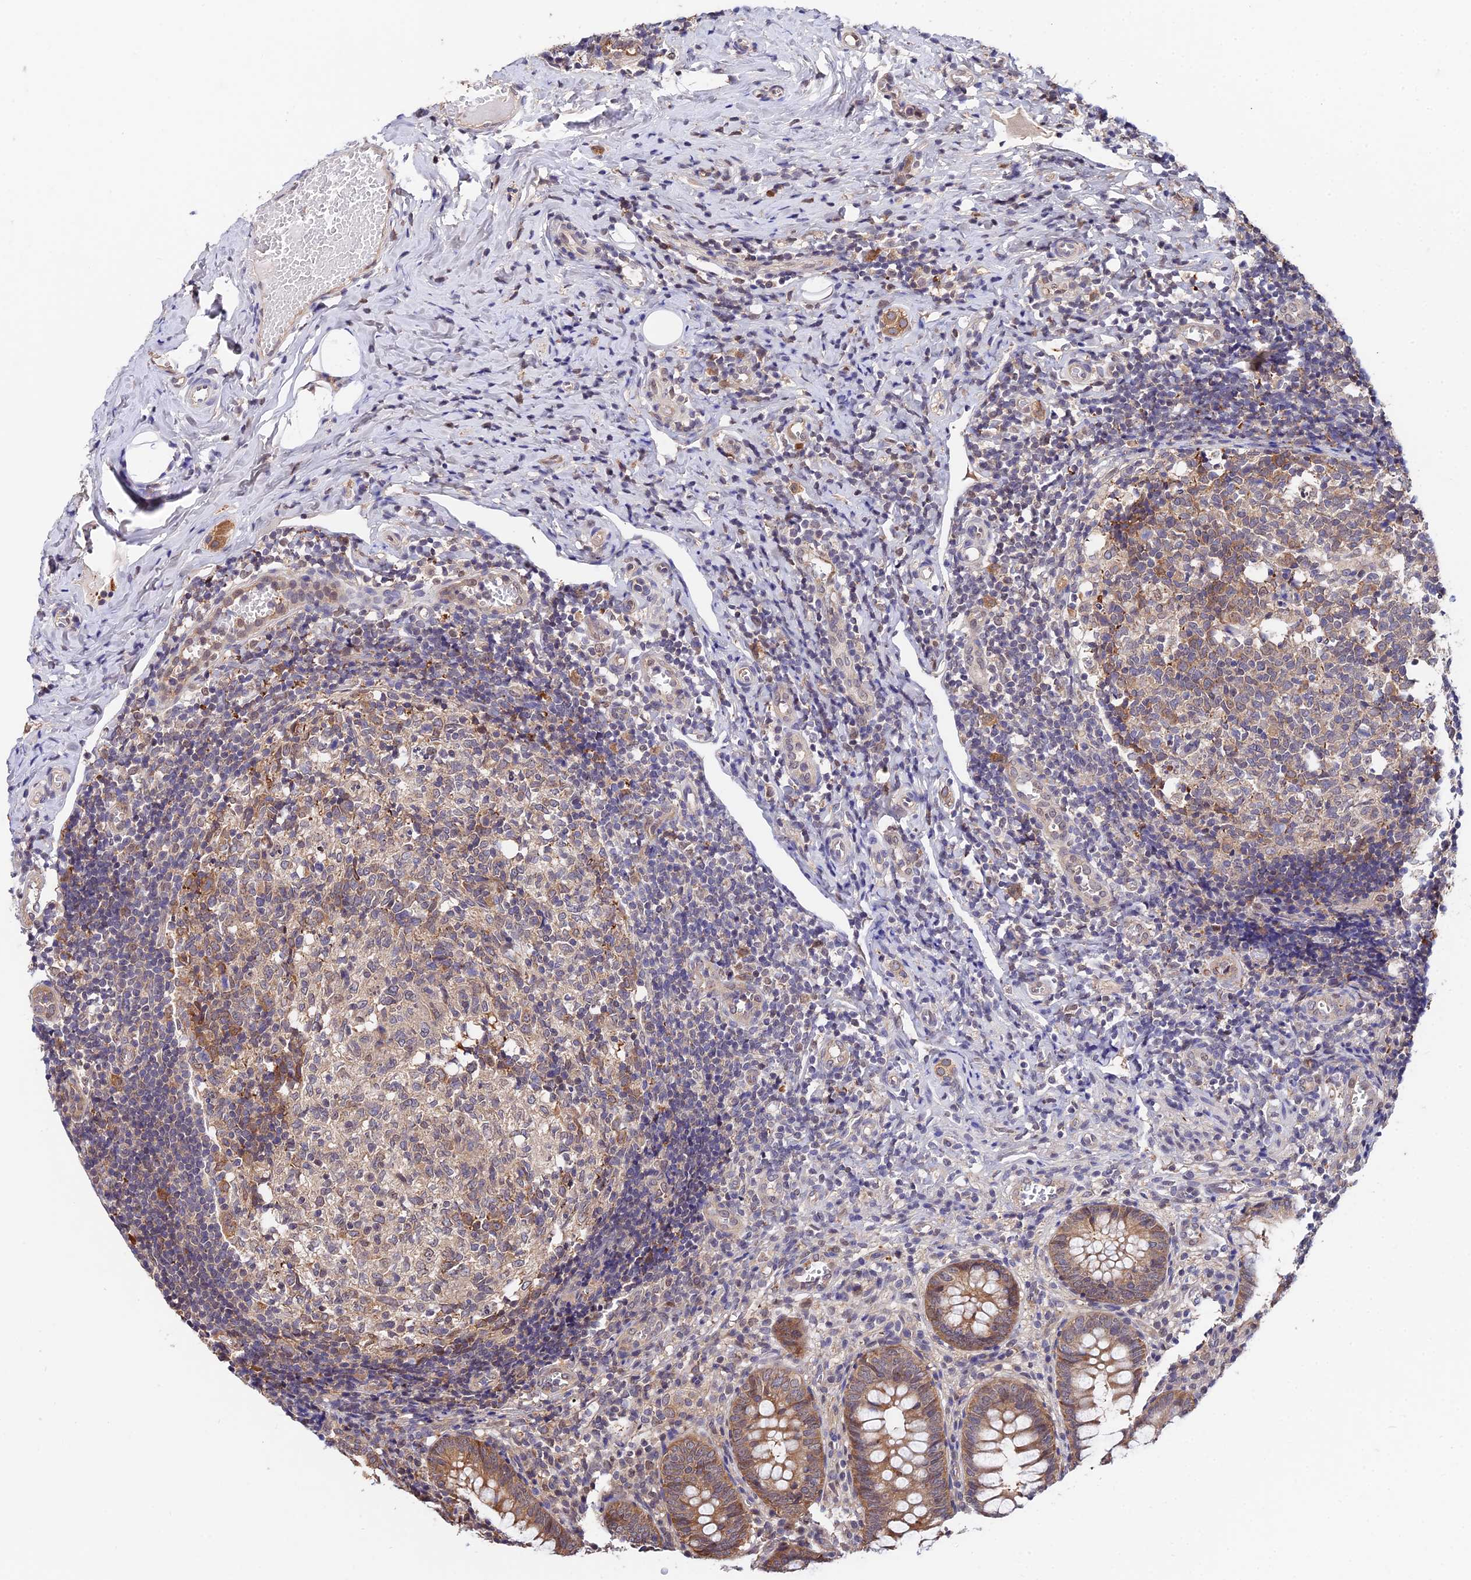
{"staining": {"intensity": "moderate", "quantity": ">75%", "location": "cytoplasmic/membranous"}, "tissue": "appendix", "cell_type": "Glandular cells", "image_type": "normal", "snomed": [{"axis": "morphology", "description": "Normal tissue, NOS"}, {"axis": "topography", "description": "Appendix"}], "caption": "This is a micrograph of immunohistochemistry (IHC) staining of benign appendix, which shows moderate positivity in the cytoplasmic/membranous of glandular cells.", "gene": "INPP4A", "patient": {"sex": "male", "age": 8}}